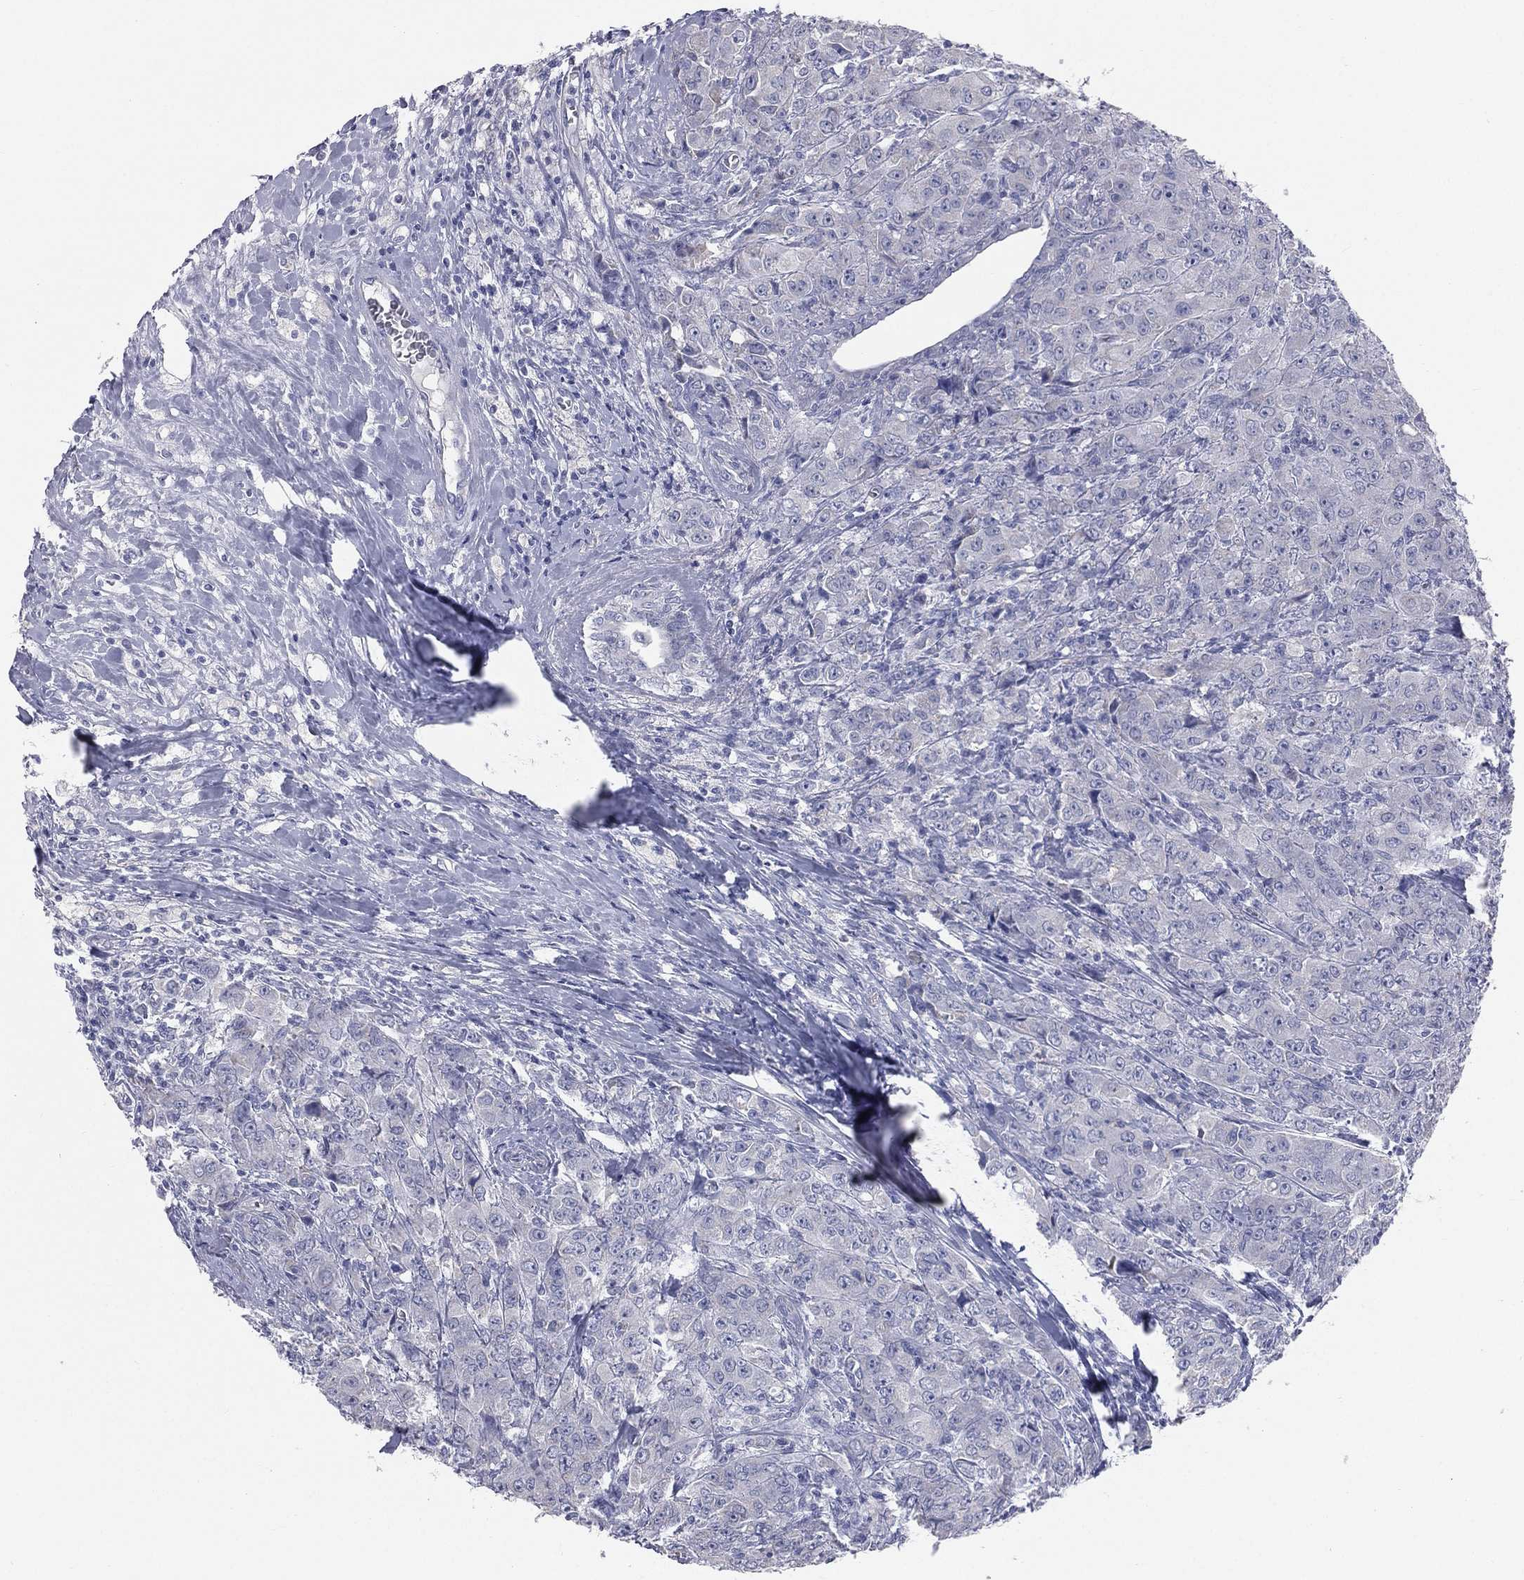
{"staining": {"intensity": "negative", "quantity": "none", "location": "none"}, "tissue": "breast cancer", "cell_type": "Tumor cells", "image_type": "cancer", "snomed": [{"axis": "morphology", "description": "Duct carcinoma"}, {"axis": "topography", "description": "Breast"}], "caption": "Immunohistochemistry of human breast infiltrating ductal carcinoma displays no staining in tumor cells. The staining is performed using DAB brown chromogen with nuclei counter-stained in using hematoxylin.", "gene": "STK31", "patient": {"sex": "female", "age": 43}}